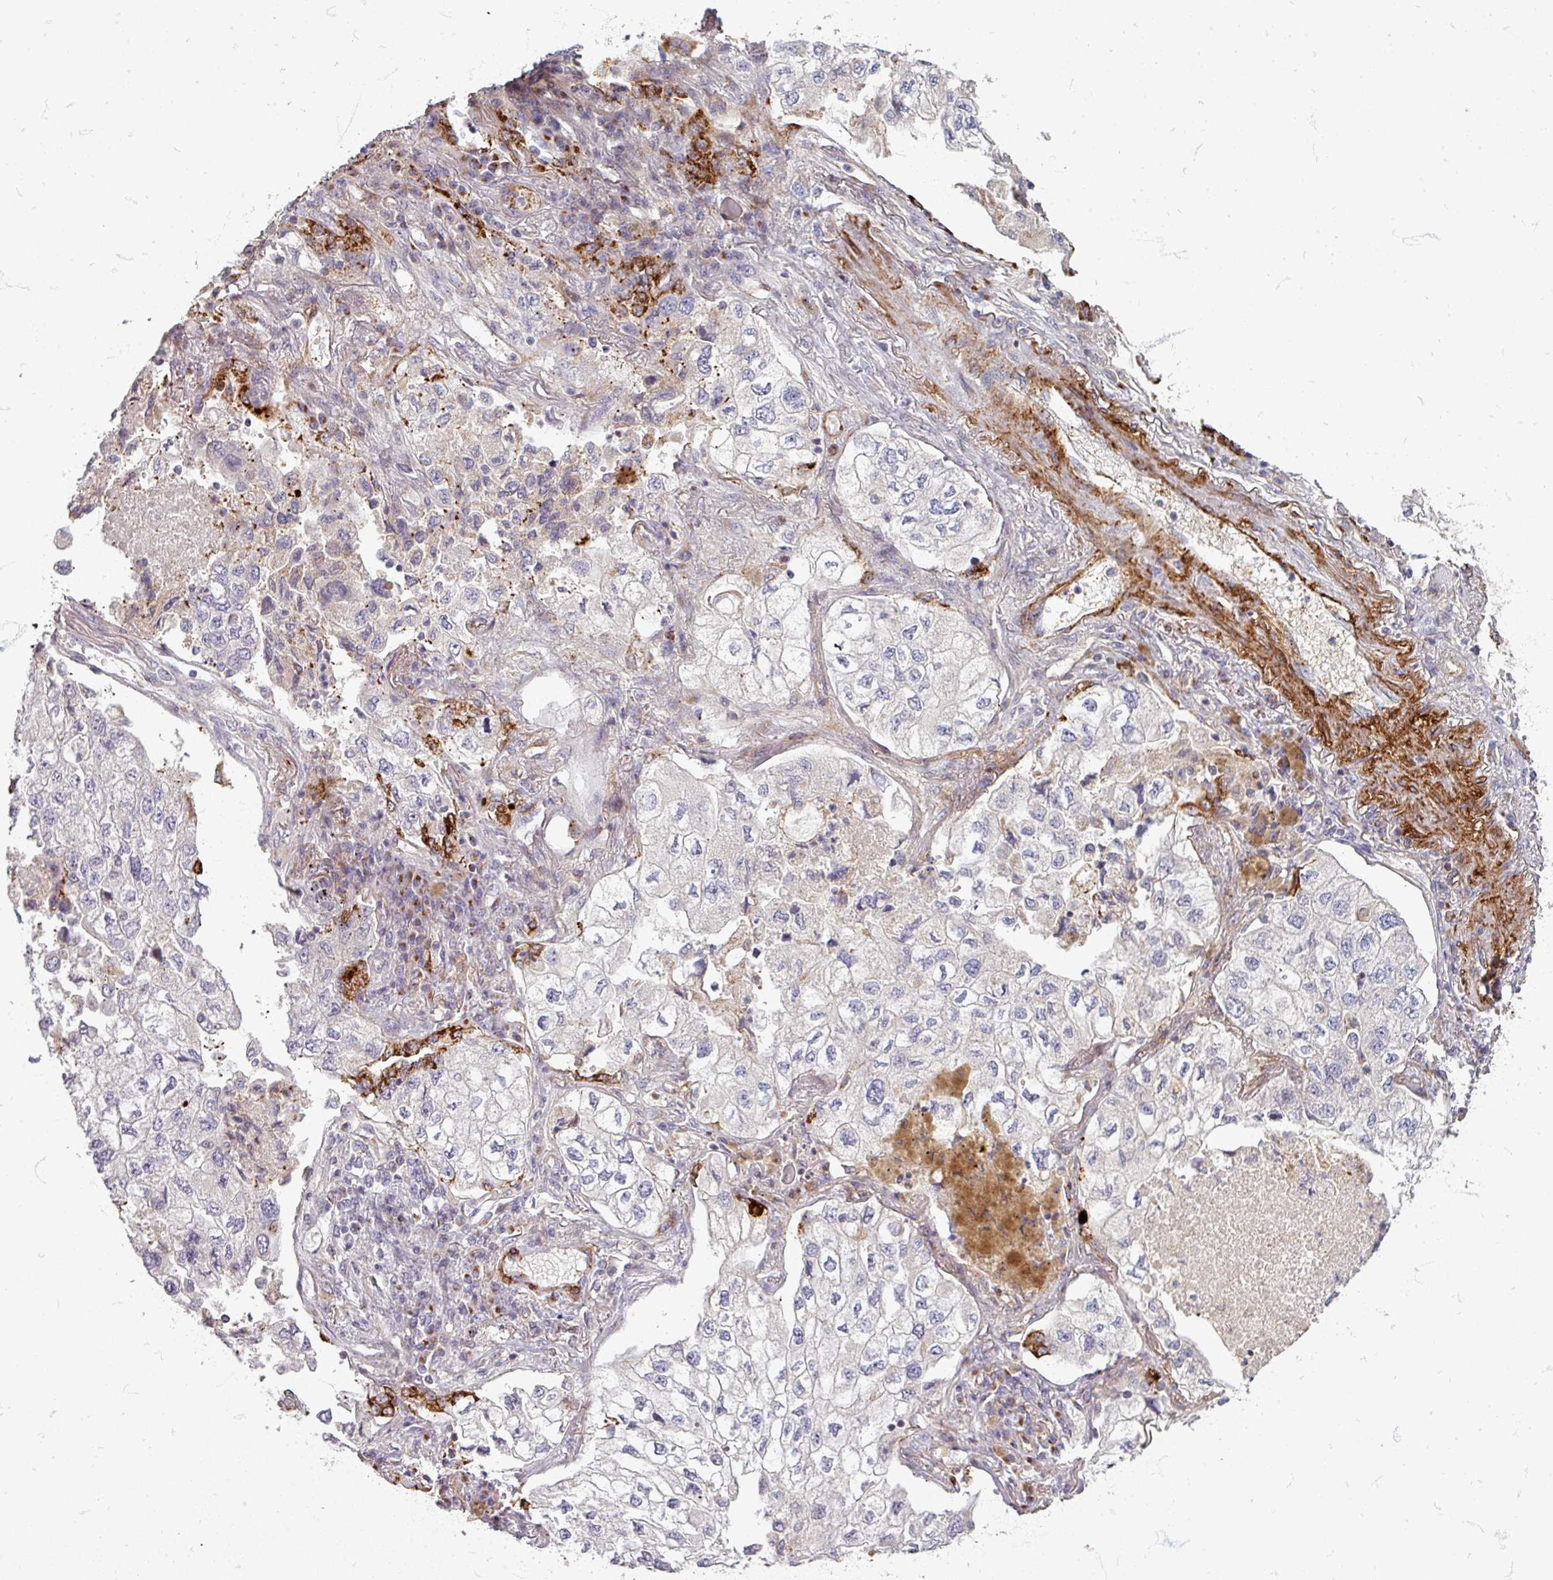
{"staining": {"intensity": "negative", "quantity": "none", "location": "none"}, "tissue": "lung cancer", "cell_type": "Tumor cells", "image_type": "cancer", "snomed": [{"axis": "morphology", "description": "Adenocarcinoma, NOS"}, {"axis": "topography", "description": "Lung"}], "caption": "DAB immunohistochemical staining of human lung cancer (adenocarcinoma) demonstrates no significant expression in tumor cells.", "gene": "GABARAPL1", "patient": {"sex": "male", "age": 63}}